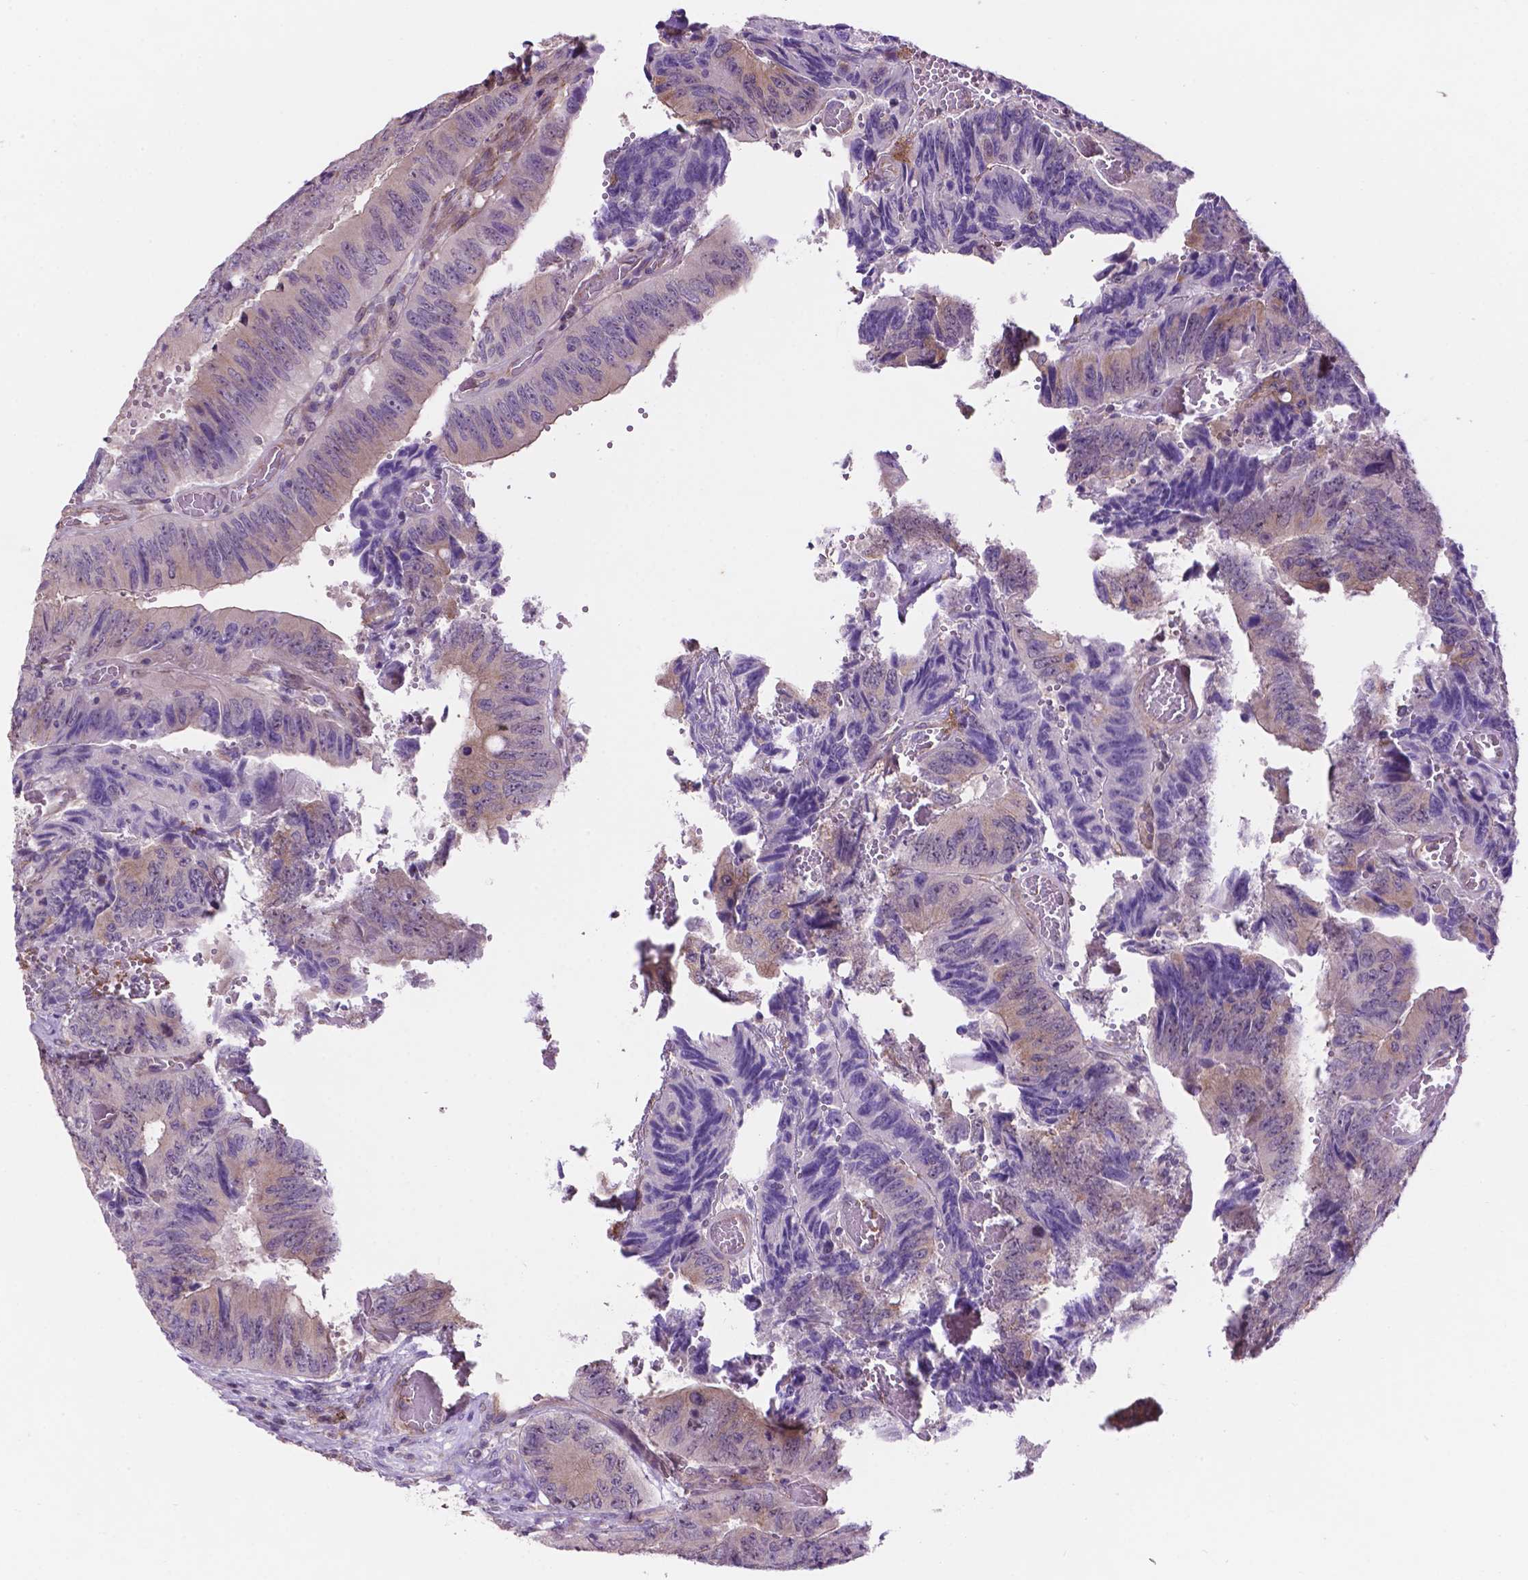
{"staining": {"intensity": "weak", "quantity": "<25%", "location": "cytoplasmic/membranous"}, "tissue": "colorectal cancer", "cell_type": "Tumor cells", "image_type": "cancer", "snomed": [{"axis": "morphology", "description": "Adenocarcinoma, NOS"}, {"axis": "topography", "description": "Colon"}], "caption": "IHC of human colorectal cancer (adenocarcinoma) reveals no positivity in tumor cells.", "gene": "ARL5C", "patient": {"sex": "female", "age": 84}}